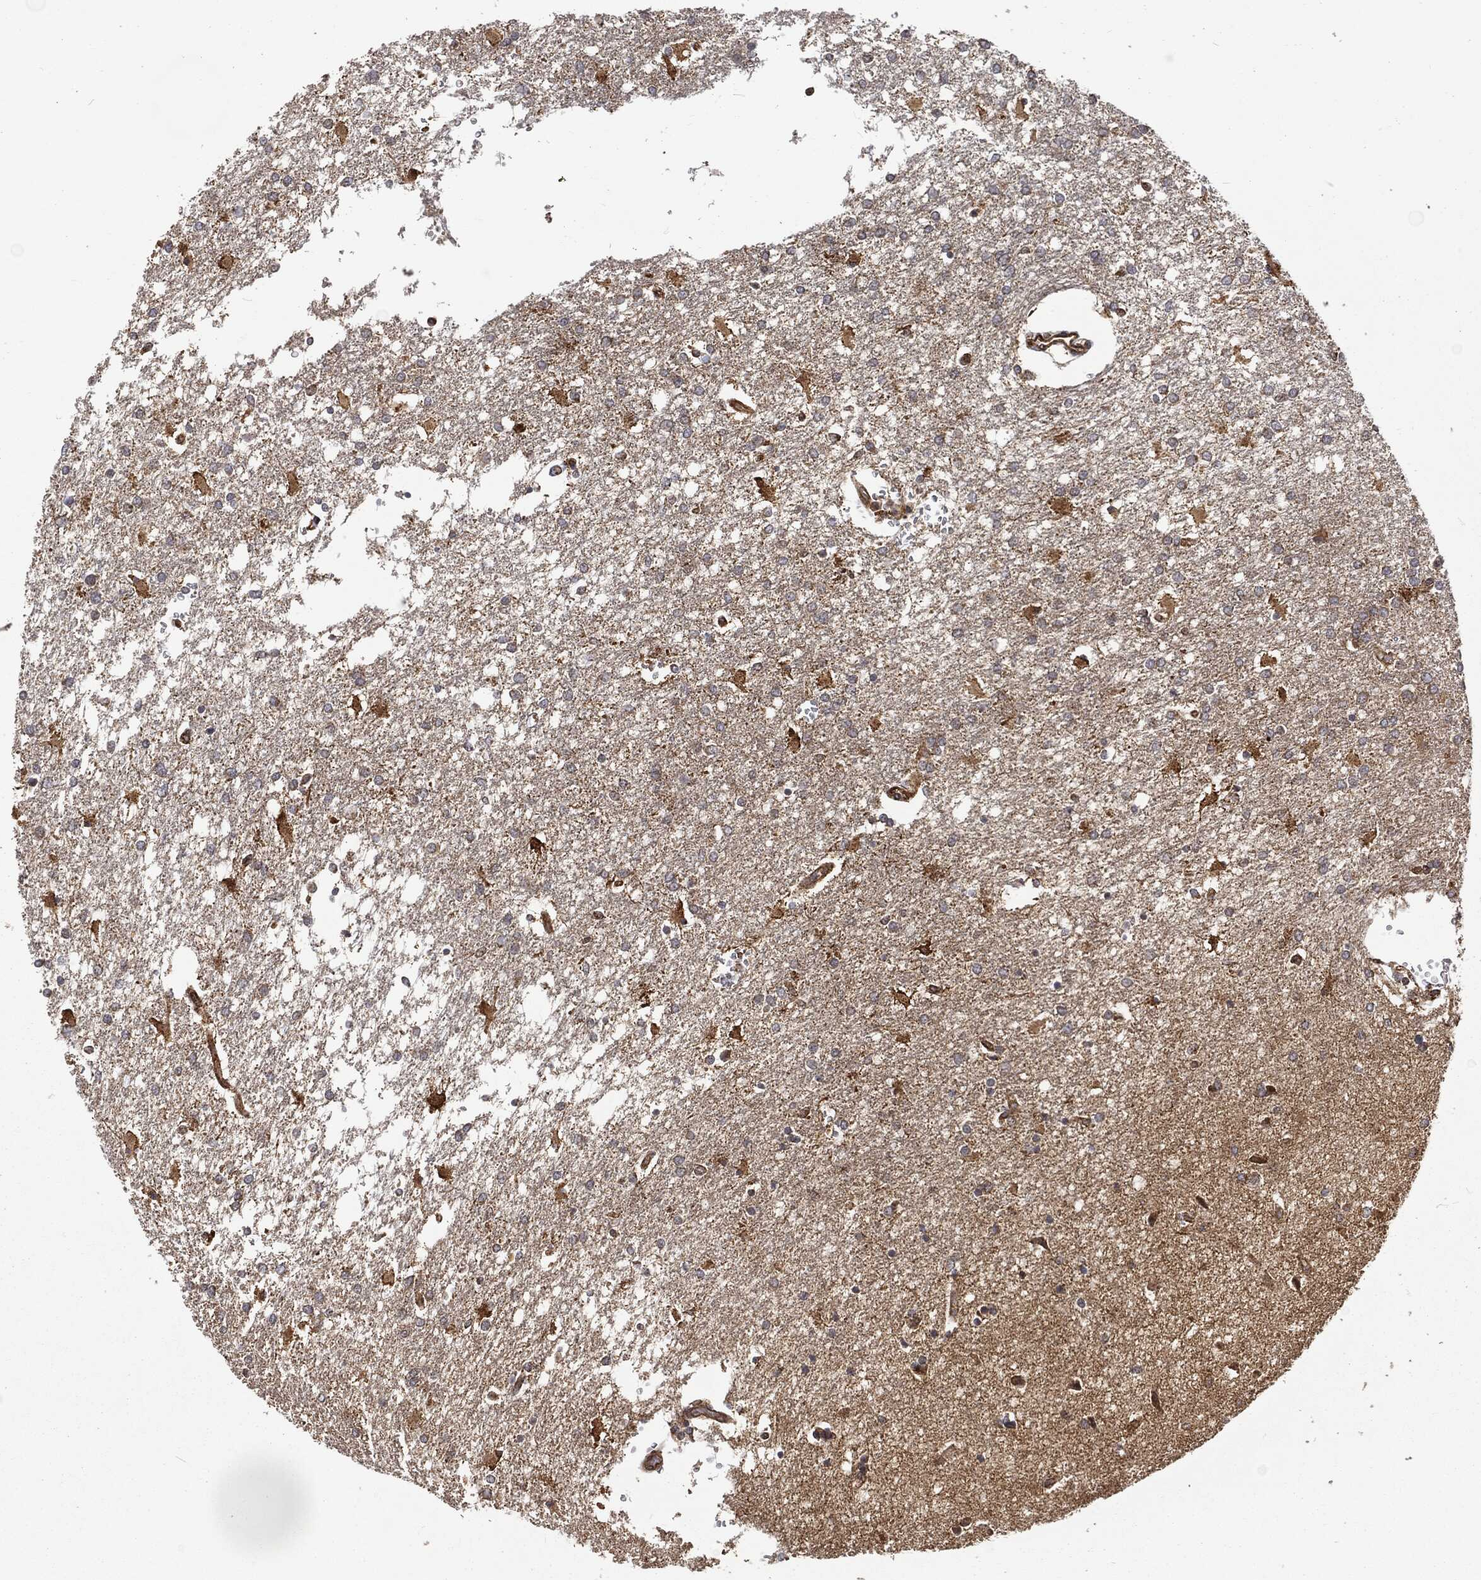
{"staining": {"intensity": "moderate", "quantity": "<25%", "location": "cytoplasmic/membranous"}, "tissue": "glioma", "cell_type": "Tumor cells", "image_type": "cancer", "snomed": [{"axis": "morphology", "description": "Glioma, malignant, High grade"}, {"axis": "topography", "description": "Cerebral cortex"}], "caption": "Immunohistochemical staining of malignant glioma (high-grade) reveals low levels of moderate cytoplasmic/membranous protein positivity in about <25% of tumor cells.", "gene": "RFTN1", "patient": {"sex": "male", "age": 79}}